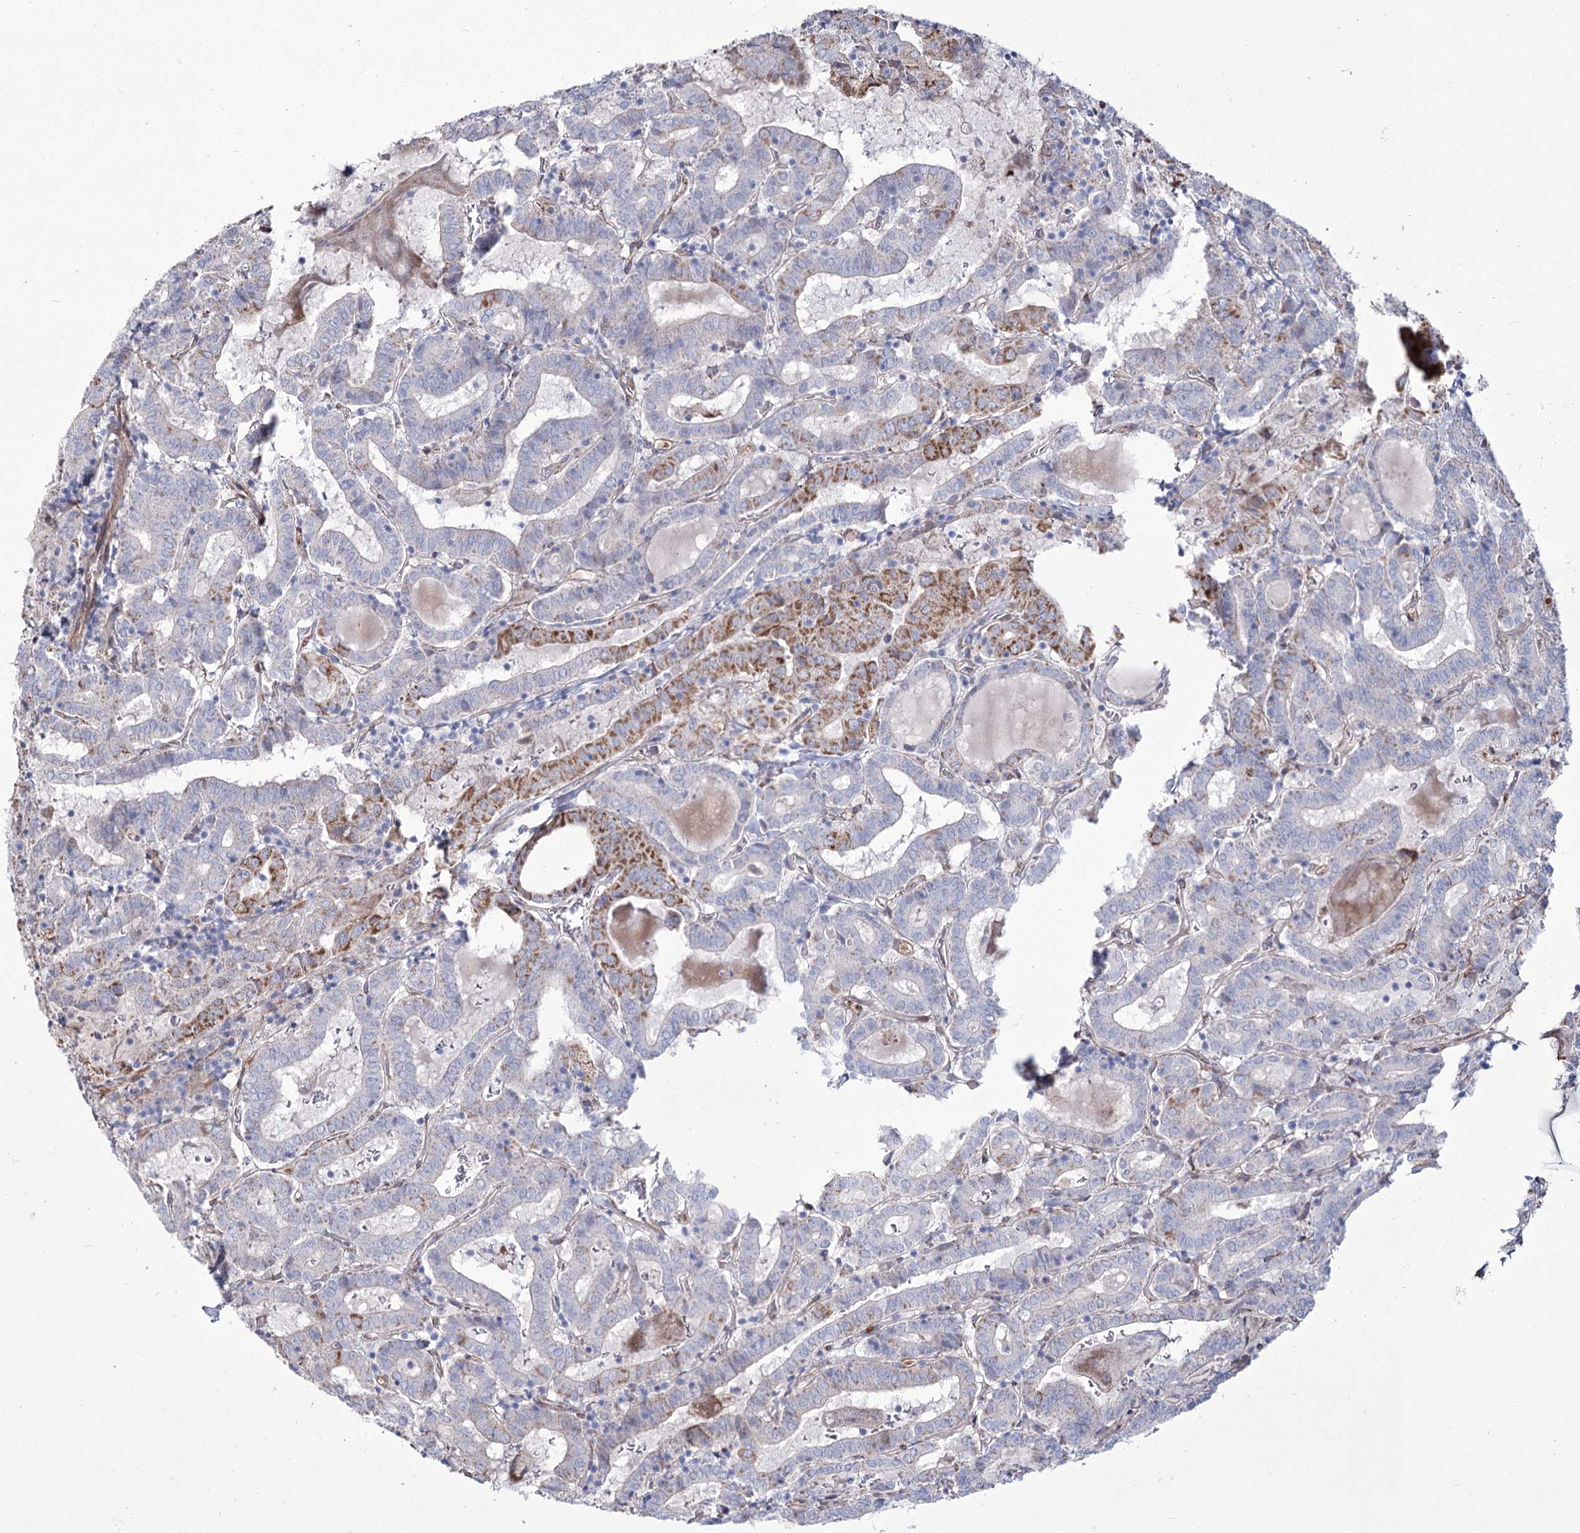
{"staining": {"intensity": "moderate", "quantity": "<25%", "location": "cytoplasmic/membranous"}, "tissue": "thyroid cancer", "cell_type": "Tumor cells", "image_type": "cancer", "snomed": [{"axis": "morphology", "description": "Papillary adenocarcinoma, NOS"}, {"axis": "topography", "description": "Thyroid gland"}], "caption": "Immunohistochemistry histopathology image of neoplastic tissue: human thyroid papillary adenocarcinoma stained using immunohistochemistry (IHC) displays low levels of moderate protein expression localized specifically in the cytoplasmic/membranous of tumor cells, appearing as a cytoplasmic/membranous brown color.", "gene": "ME3", "patient": {"sex": "female", "age": 72}}